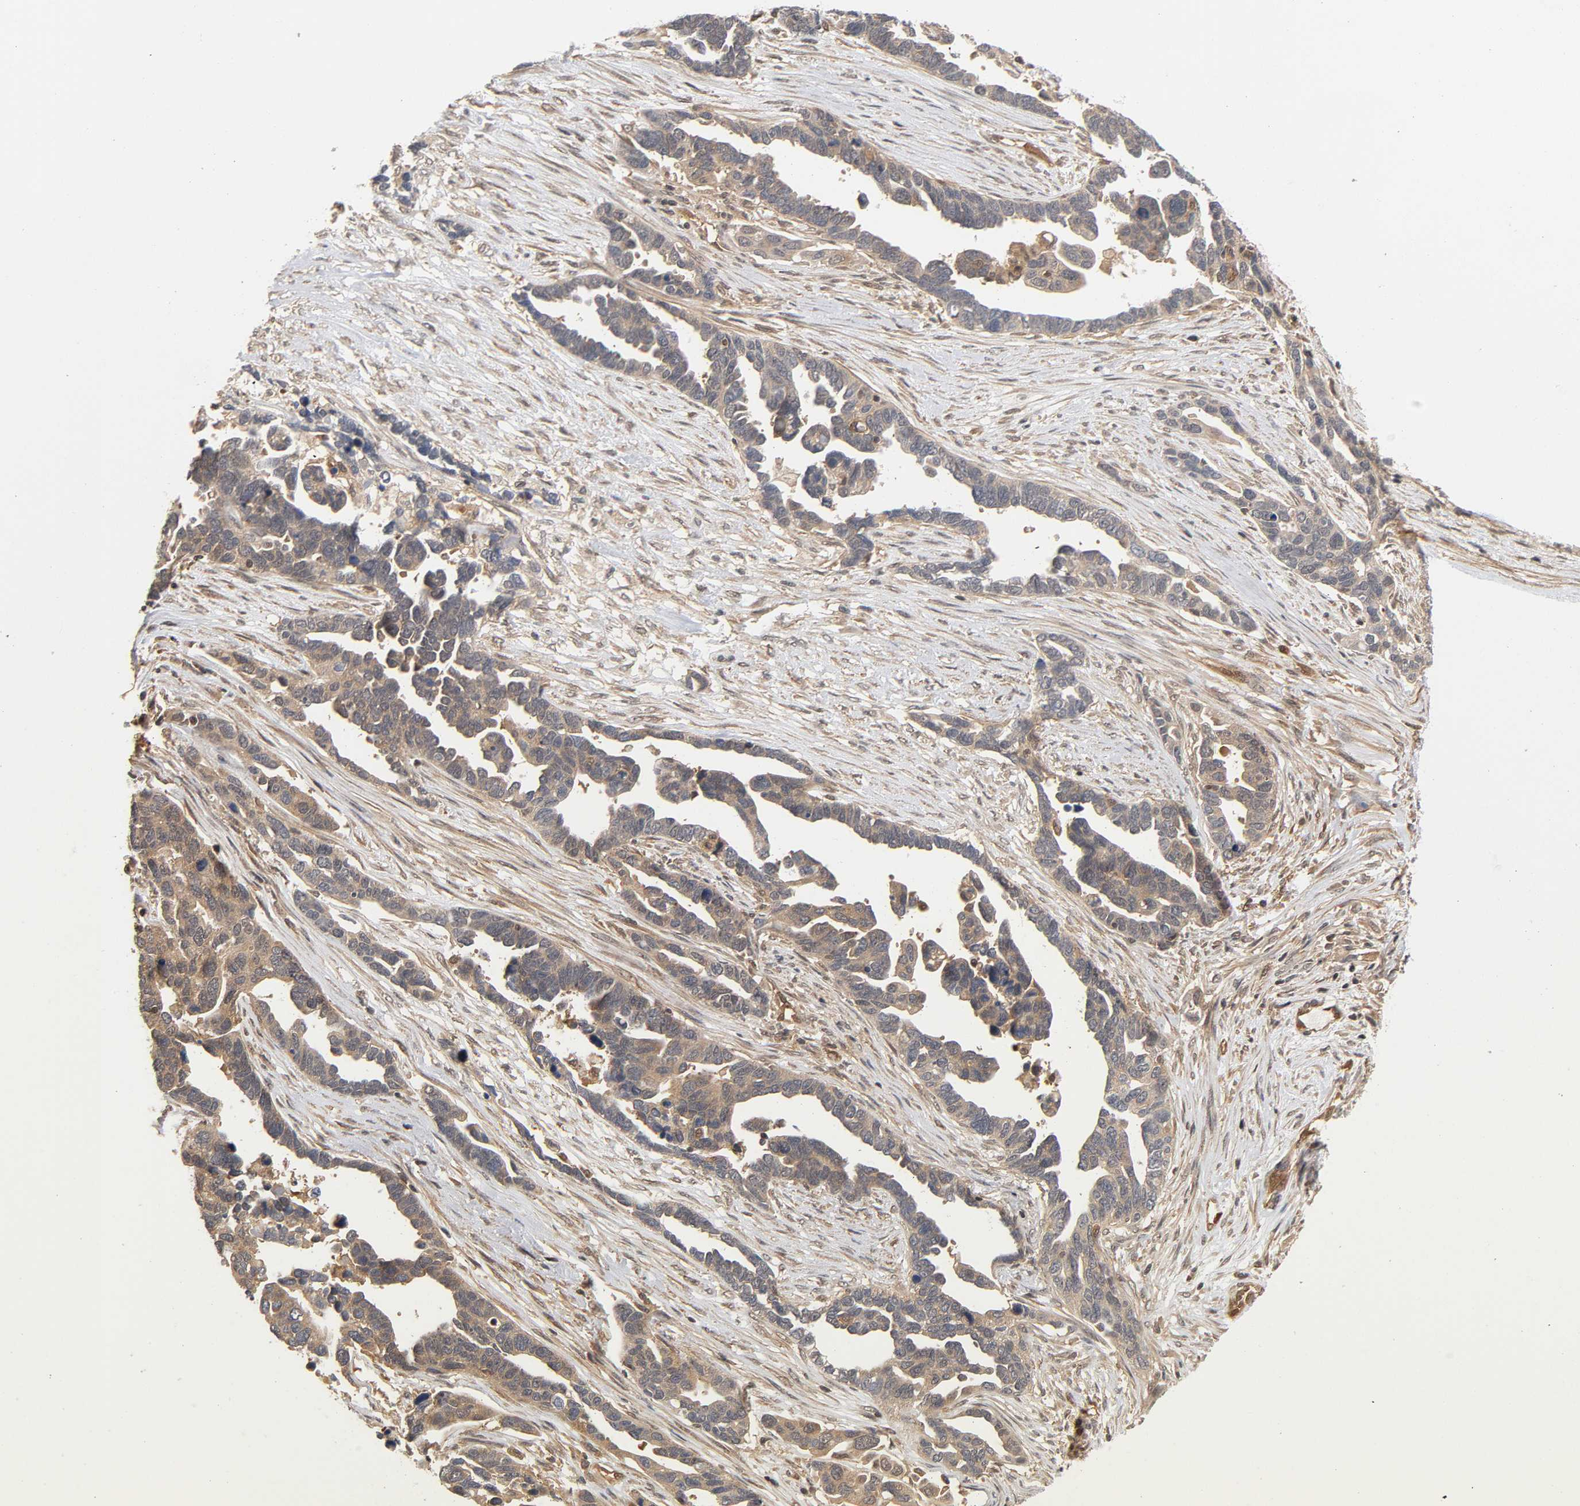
{"staining": {"intensity": "weak", "quantity": ">75%", "location": "cytoplasmic/membranous"}, "tissue": "ovarian cancer", "cell_type": "Tumor cells", "image_type": "cancer", "snomed": [{"axis": "morphology", "description": "Cystadenocarcinoma, serous, NOS"}, {"axis": "topography", "description": "Ovary"}], "caption": "A histopathology image of human ovarian cancer stained for a protein shows weak cytoplasmic/membranous brown staining in tumor cells.", "gene": "CDC37", "patient": {"sex": "female", "age": 54}}